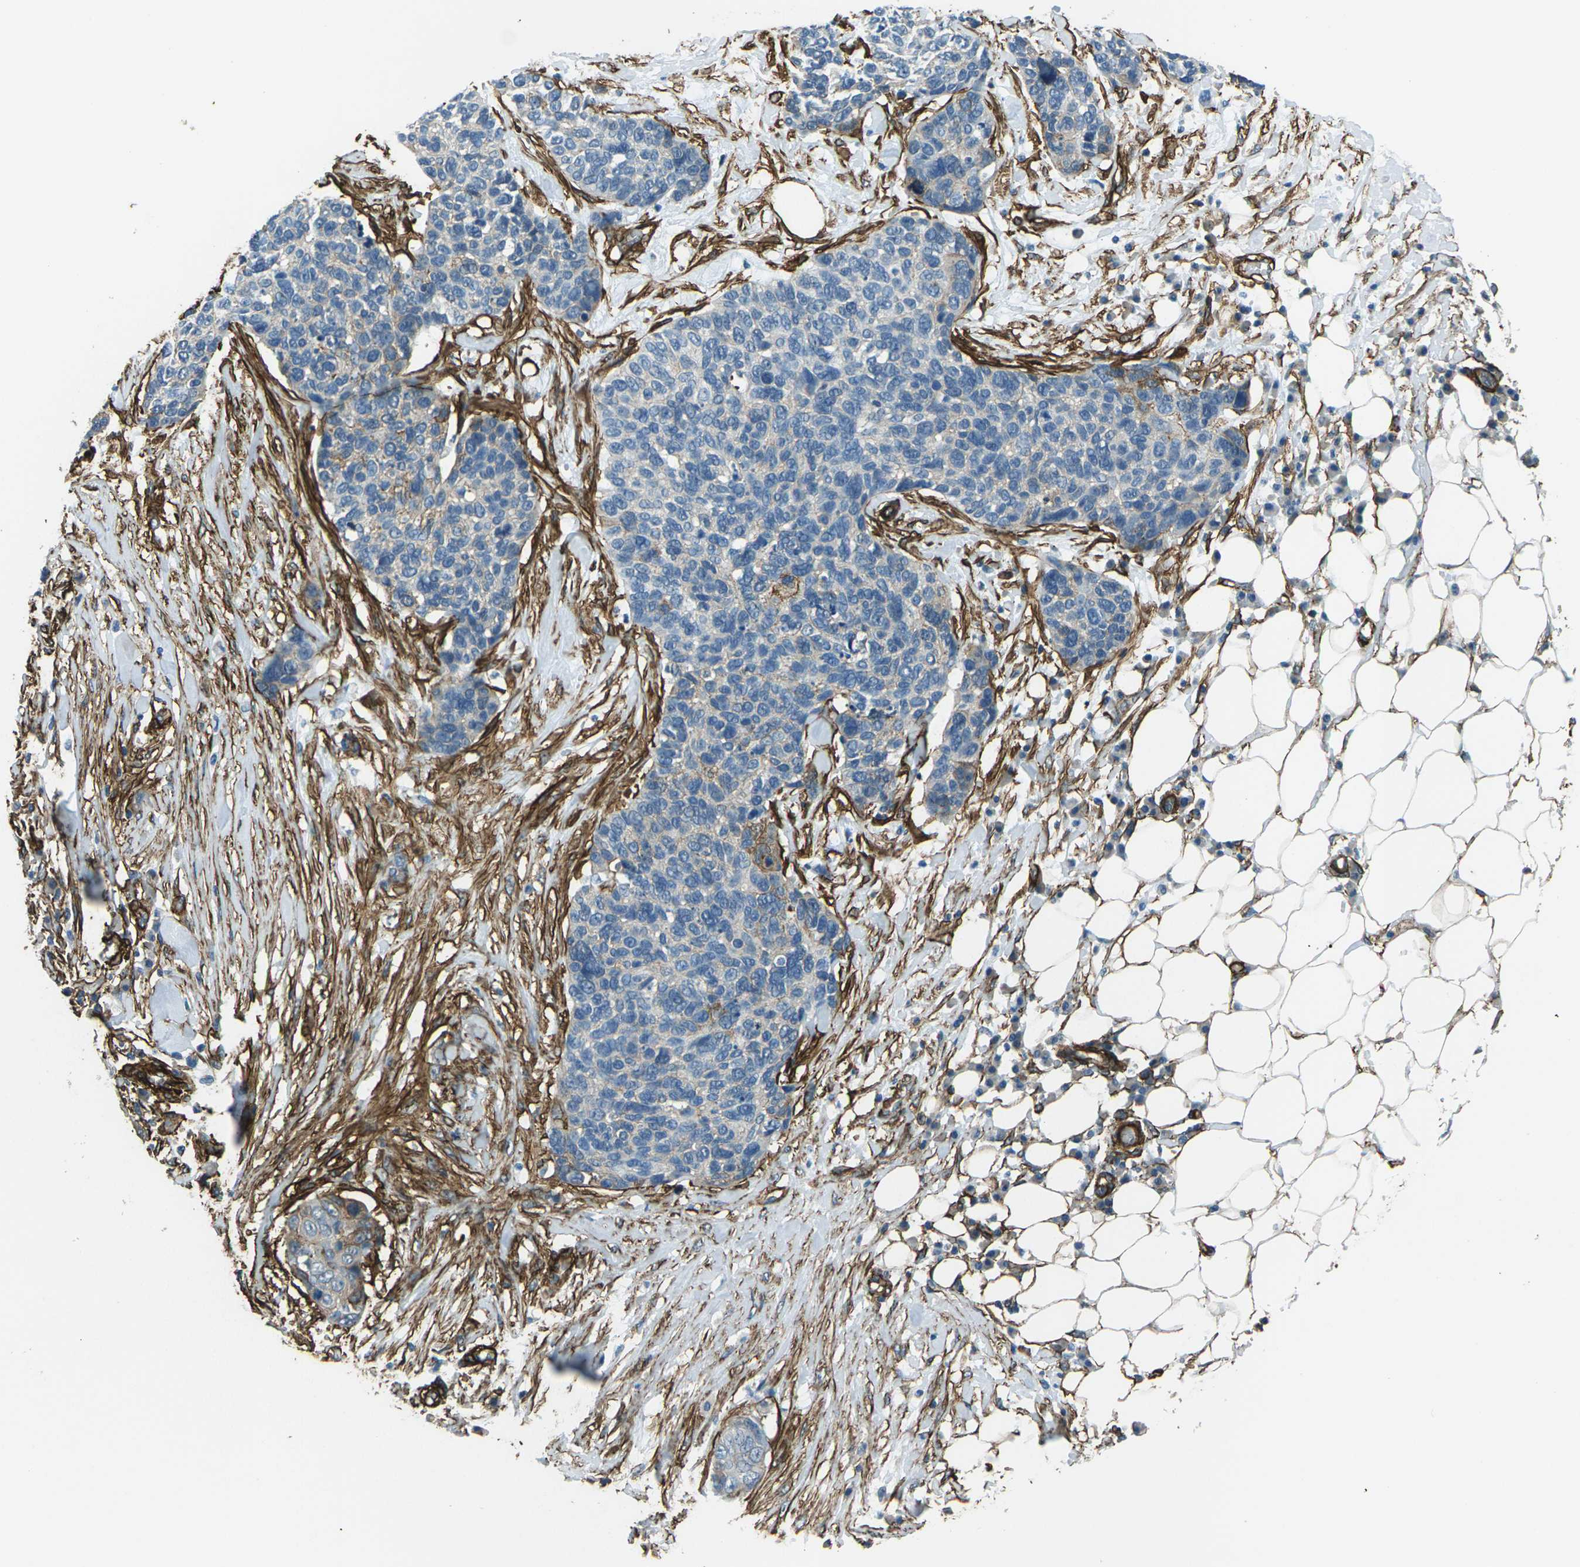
{"staining": {"intensity": "negative", "quantity": "none", "location": "none"}, "tissue": "skin cancer", "cell_type": "Tumor cells", "image_type": "cancer", "snomed": [{"axis": "morphology", "description": "Squamous cell carcinoma in situ, NOS"}, {"axis": "morphology", "description": "Squamous cell carcinoma, NOS"}, {"axis": "topography", "description": "Skin"}], "caption": "Immunohistochemistry of human skin cancer shows no staining in tumor cells.", "gene": "GRAMD1C", "patient": {"sex": "male", "age": 93}}